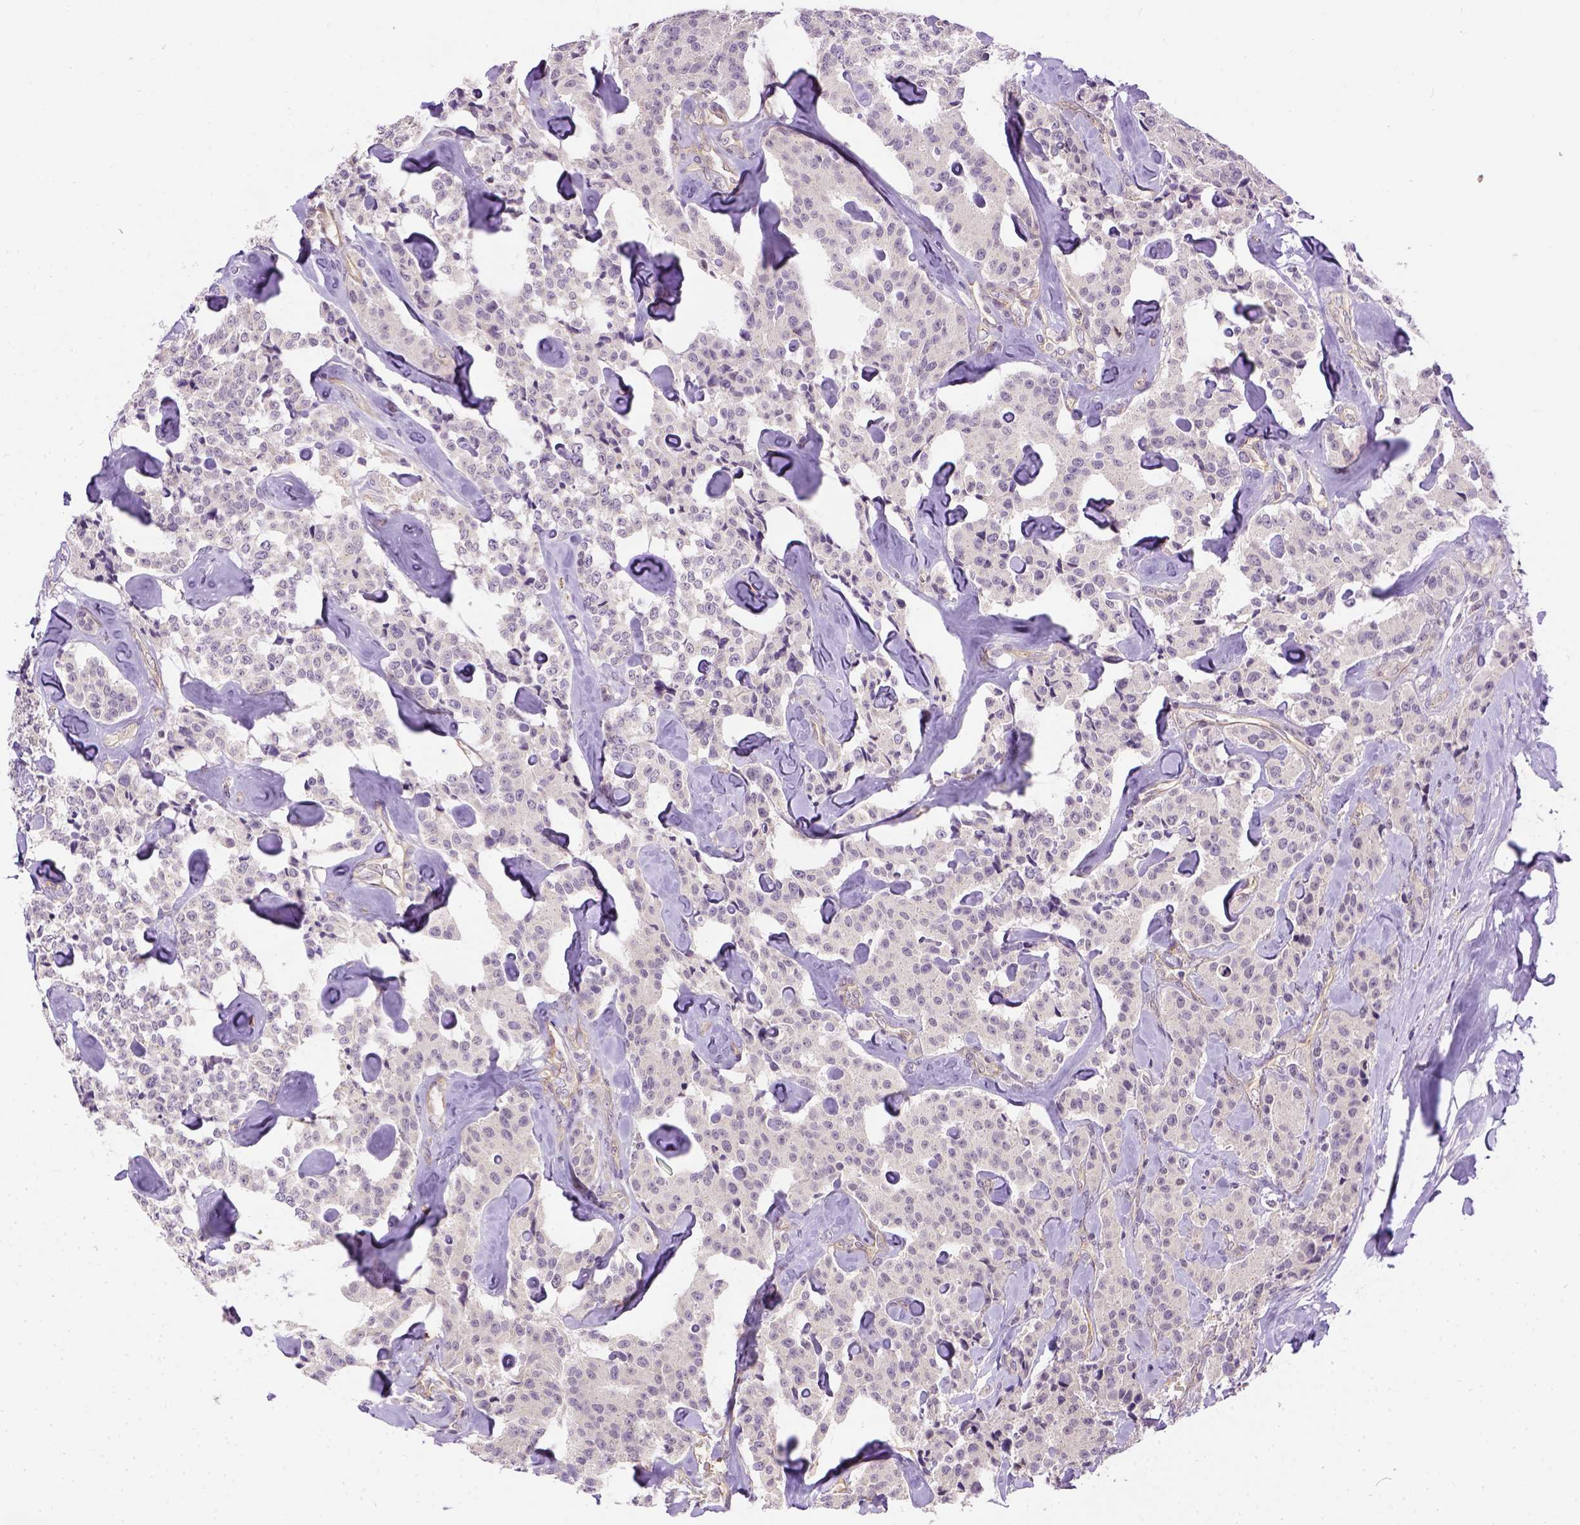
{"staining": {"intensity": "negative", "quantity": "none", "location": "none"}, "tissue": "carcinoid", "cell_type": "Tumor cells", "image_type": "cancer", "snomed": [{"axis": "morphology", "description": "Carcinoid, malignant, NOS"}, {"axis": "topography", "description": "Pancreas"}], "caption": "A histopathology image of carcinoid stained for a protein demonstrates no brown staining in tumor cells.", "gene": "KAZN", "patient": {"sex": "male", "age": 41}}